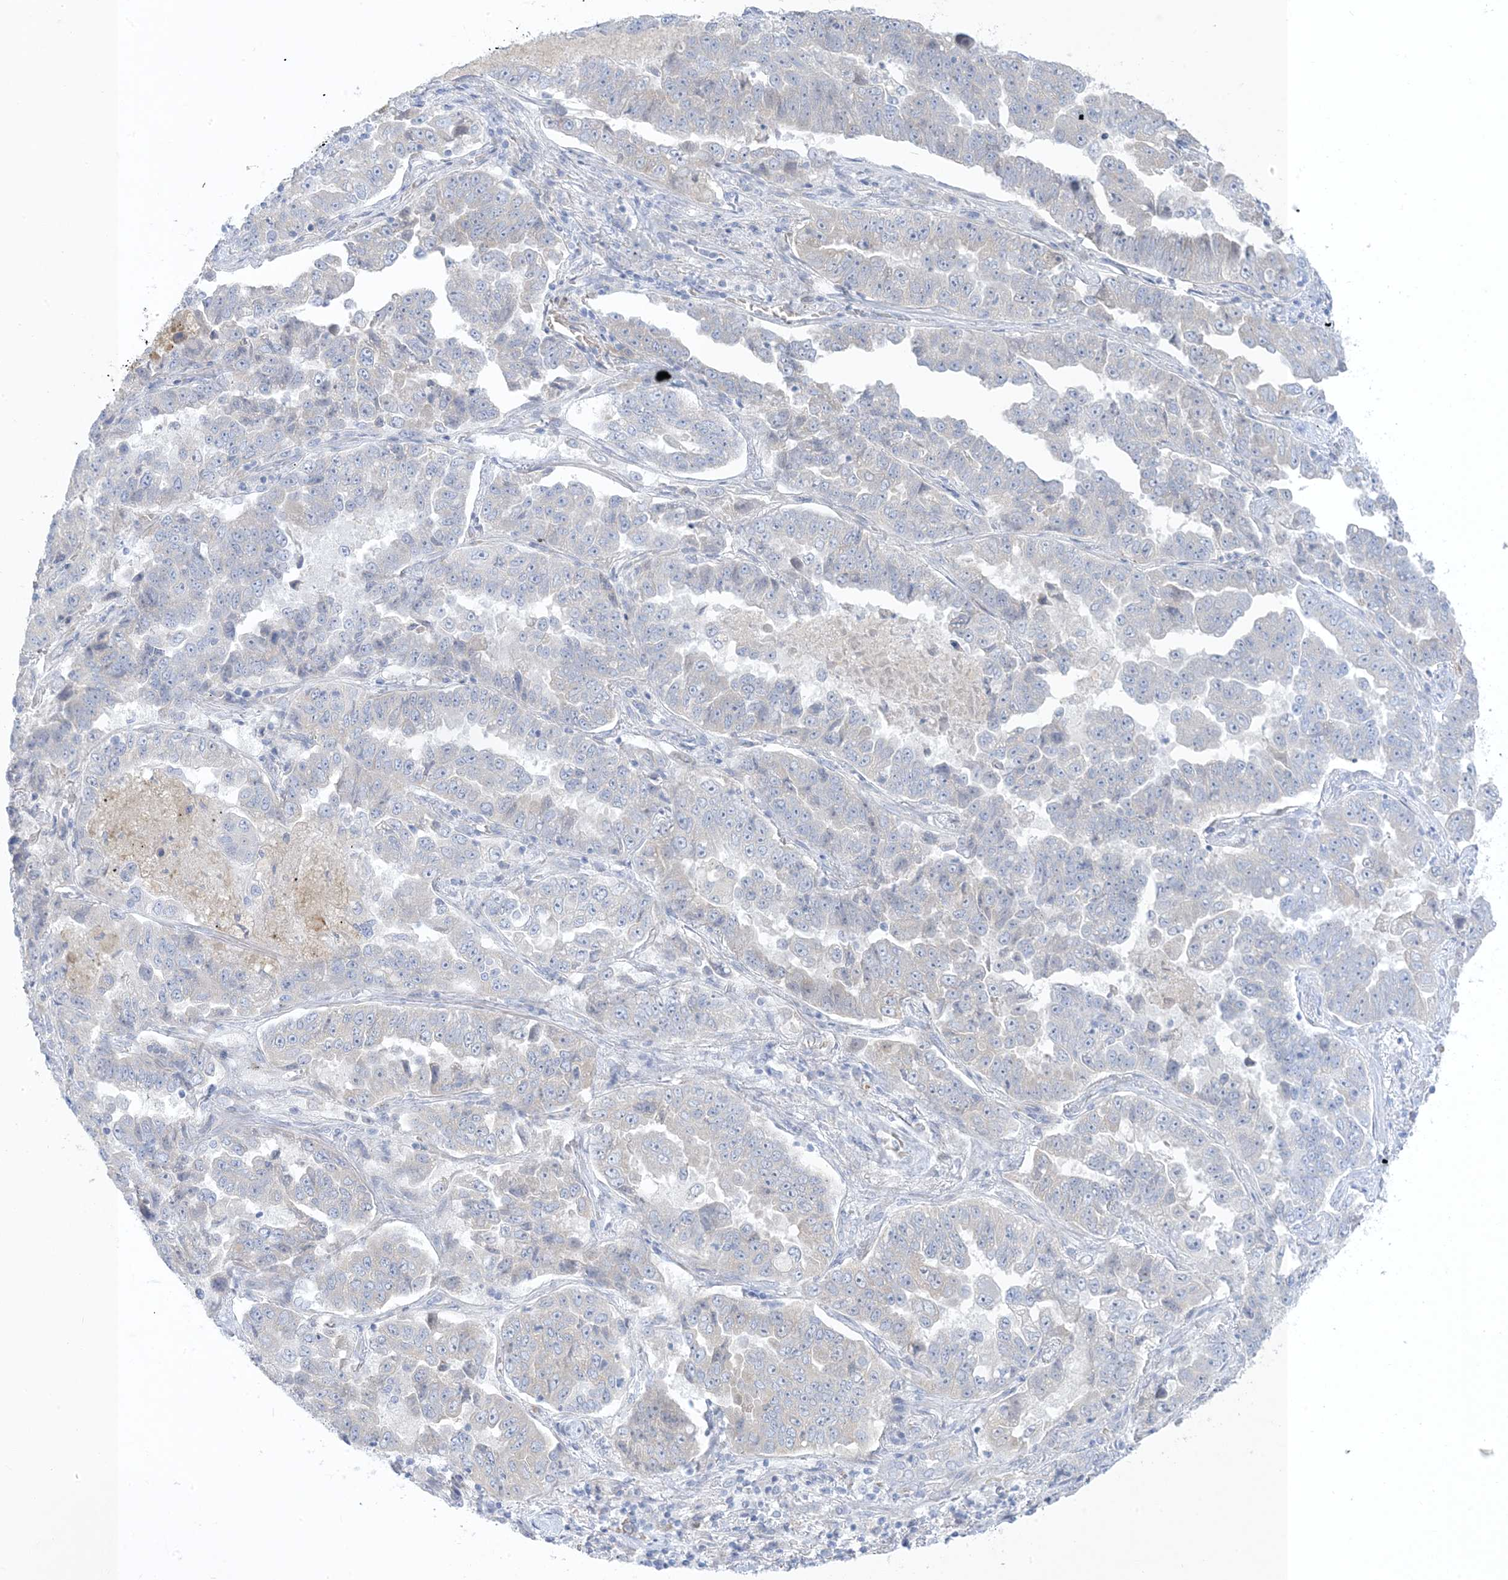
{"staining": {"intensity": "negative", "quantity": "none", "location": "none"}, "tissue": "lung cancer", "cell_type": "Tumor cells", "image_type": "cancer", "snomed": [{"axis": "morphology", "description": "Adenocarcinoma, NOS"}, {"axis": "topography", "description": "Lung"}], "caption": "DAB immunohistochemical staining of human lung cancer demonstrates no significant expression in tumor cells.", "gene": "XIRP2", "patient": {"sex": "female", "age": 51}}